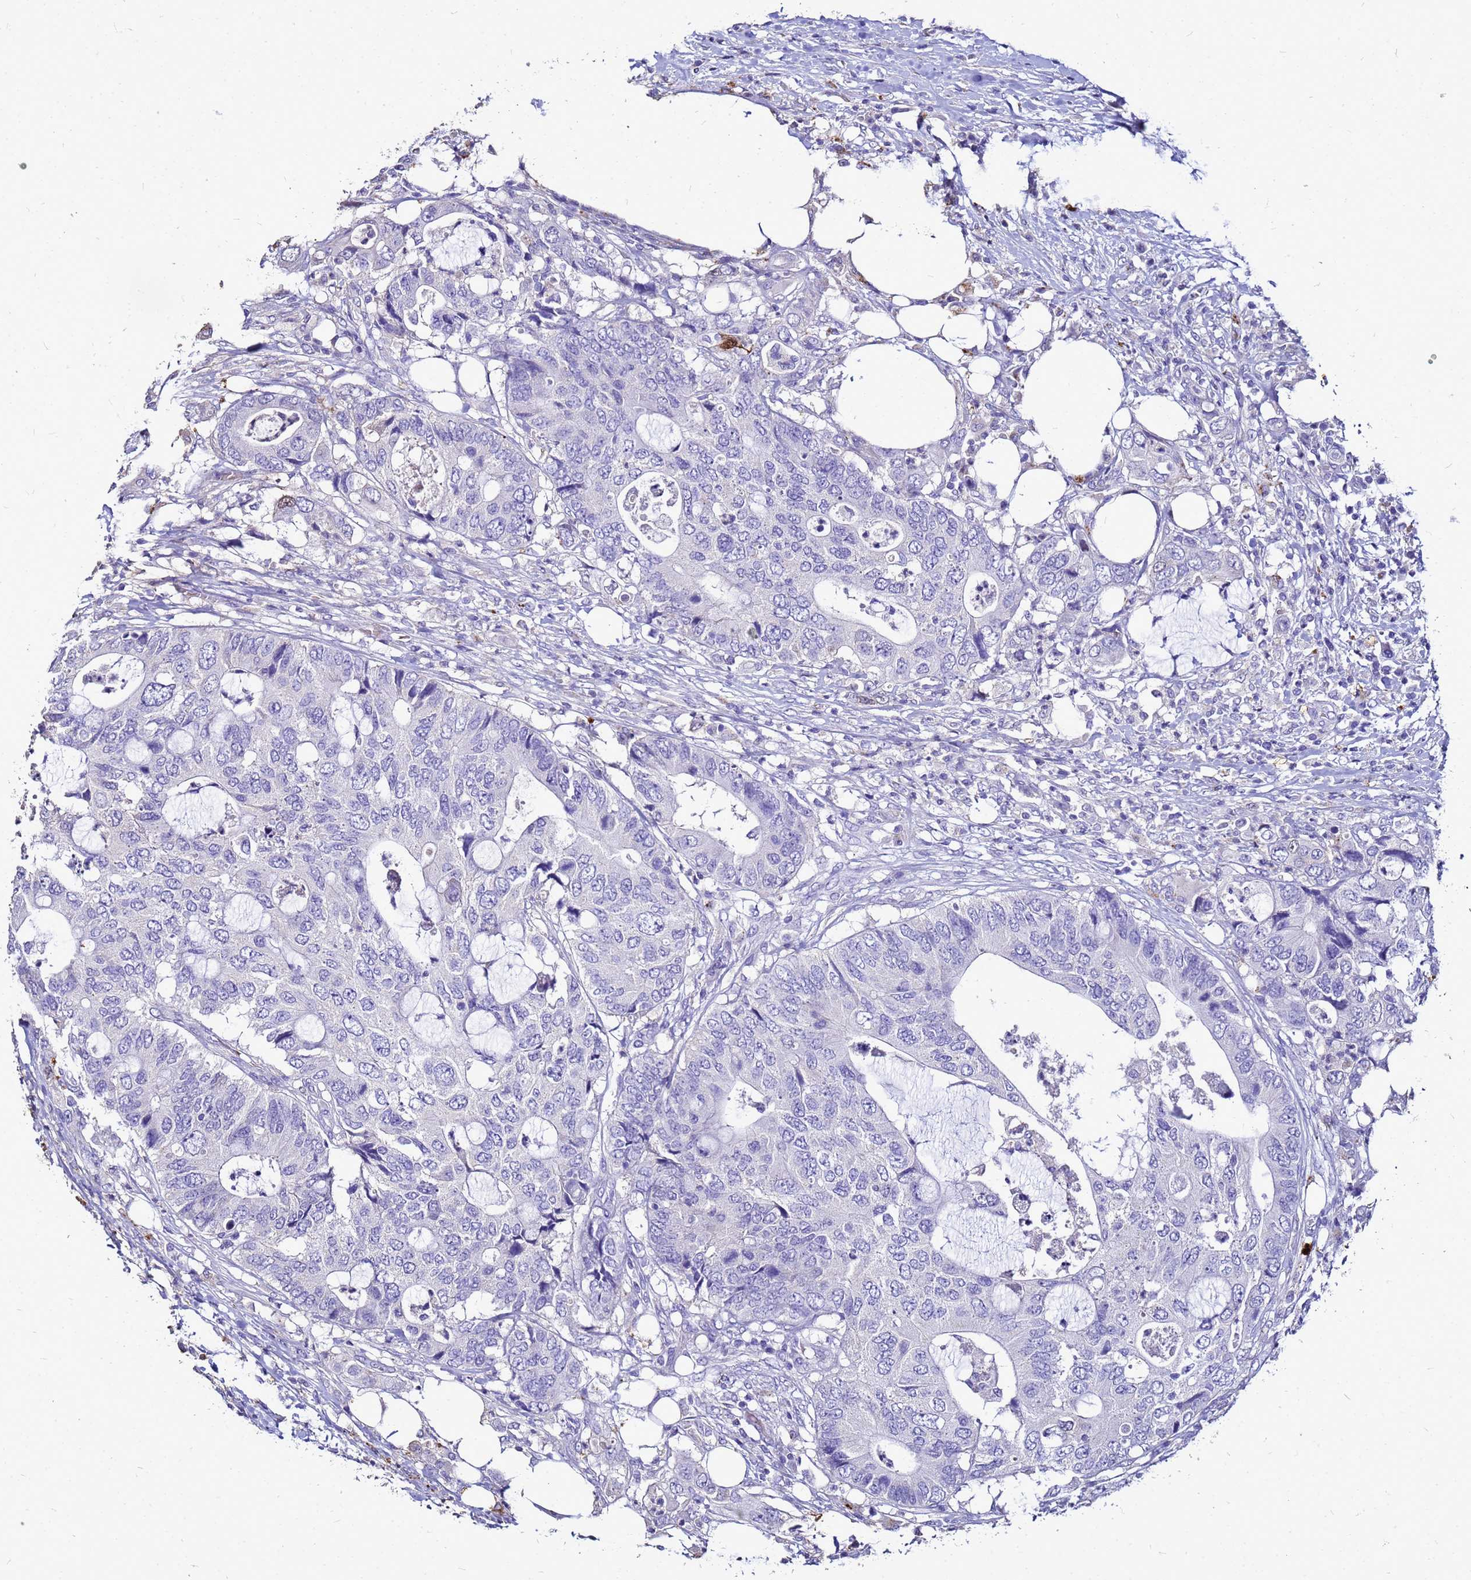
{"staining": {"intensity": "negative", "quantity": "none", "location": "none"}, "tissue": "colorectal cancer", "cell_type": "Tumor cells", "image_type": "cancer", "snomed": [{"axis": "morphology", "description": "Adenocarcinoma, NOS"}, {"axis": "topography", "description": "Colon"}], "caption": "Tumor cells are negative for protein expression in human adenocarcinoma (colorectal).", "gene": "S100A2", "patient": {"sex": "male", "age": 71}}